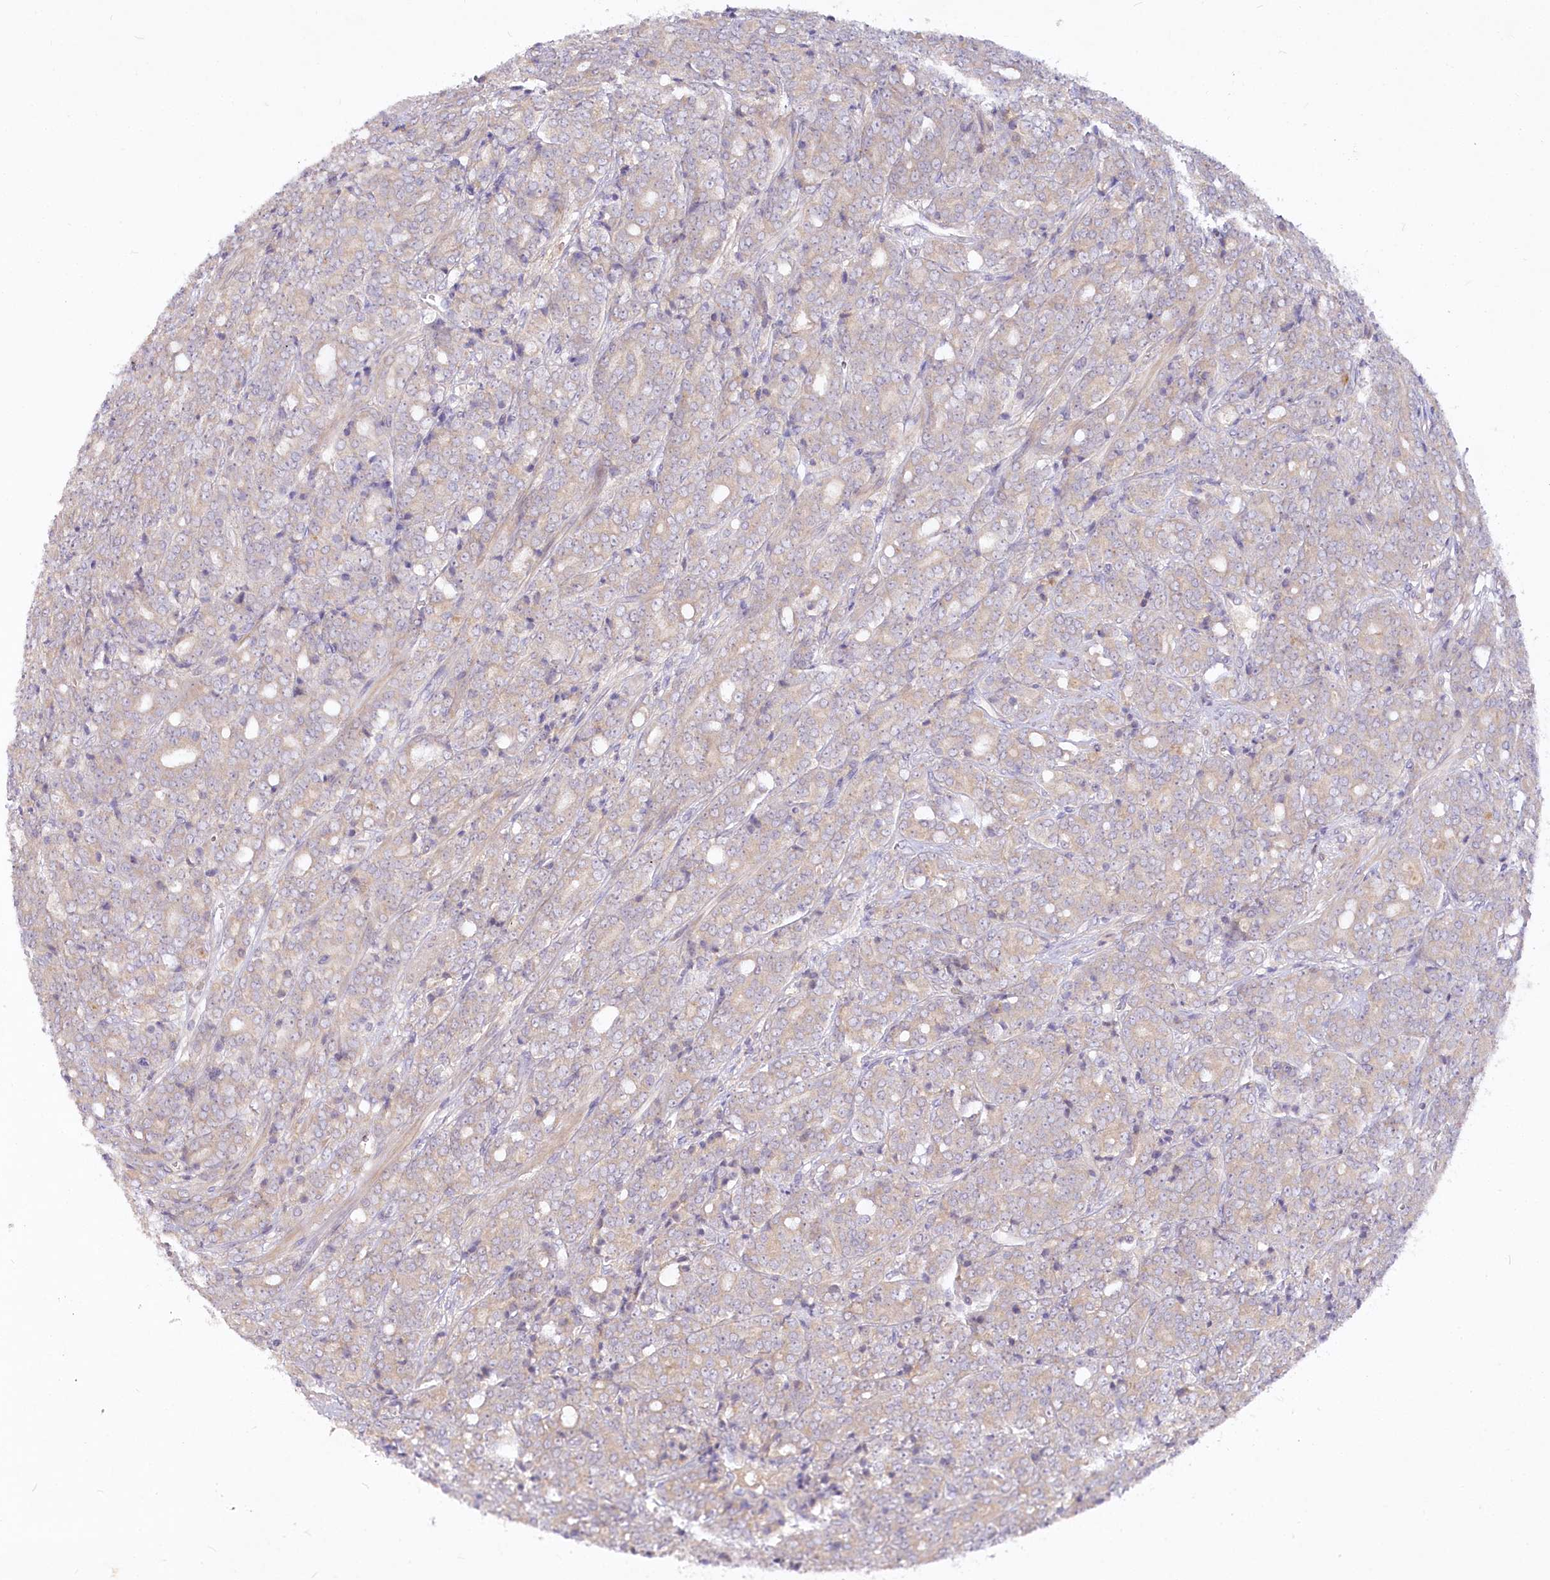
{"staining": {"intensity": "weak", "quantity": ">75%", "location": "cytoplasmic/membranous"}, "tissue": "prostate cancer", "cell_type": "Tumor cells", "image_type": "cancer", "snomed": [{"axis": "morphology", "description": "Adenocarcinoma, High grade"}, {"axis": "topography", "description": "Prostate"}], "caption": "Human high-grade adenocarcinoma (prostate) stained with a protein marker reveals weak staining in tumor cells.", "gene": "EFHC2", "patient": {"sex": "male", "age": 62}}